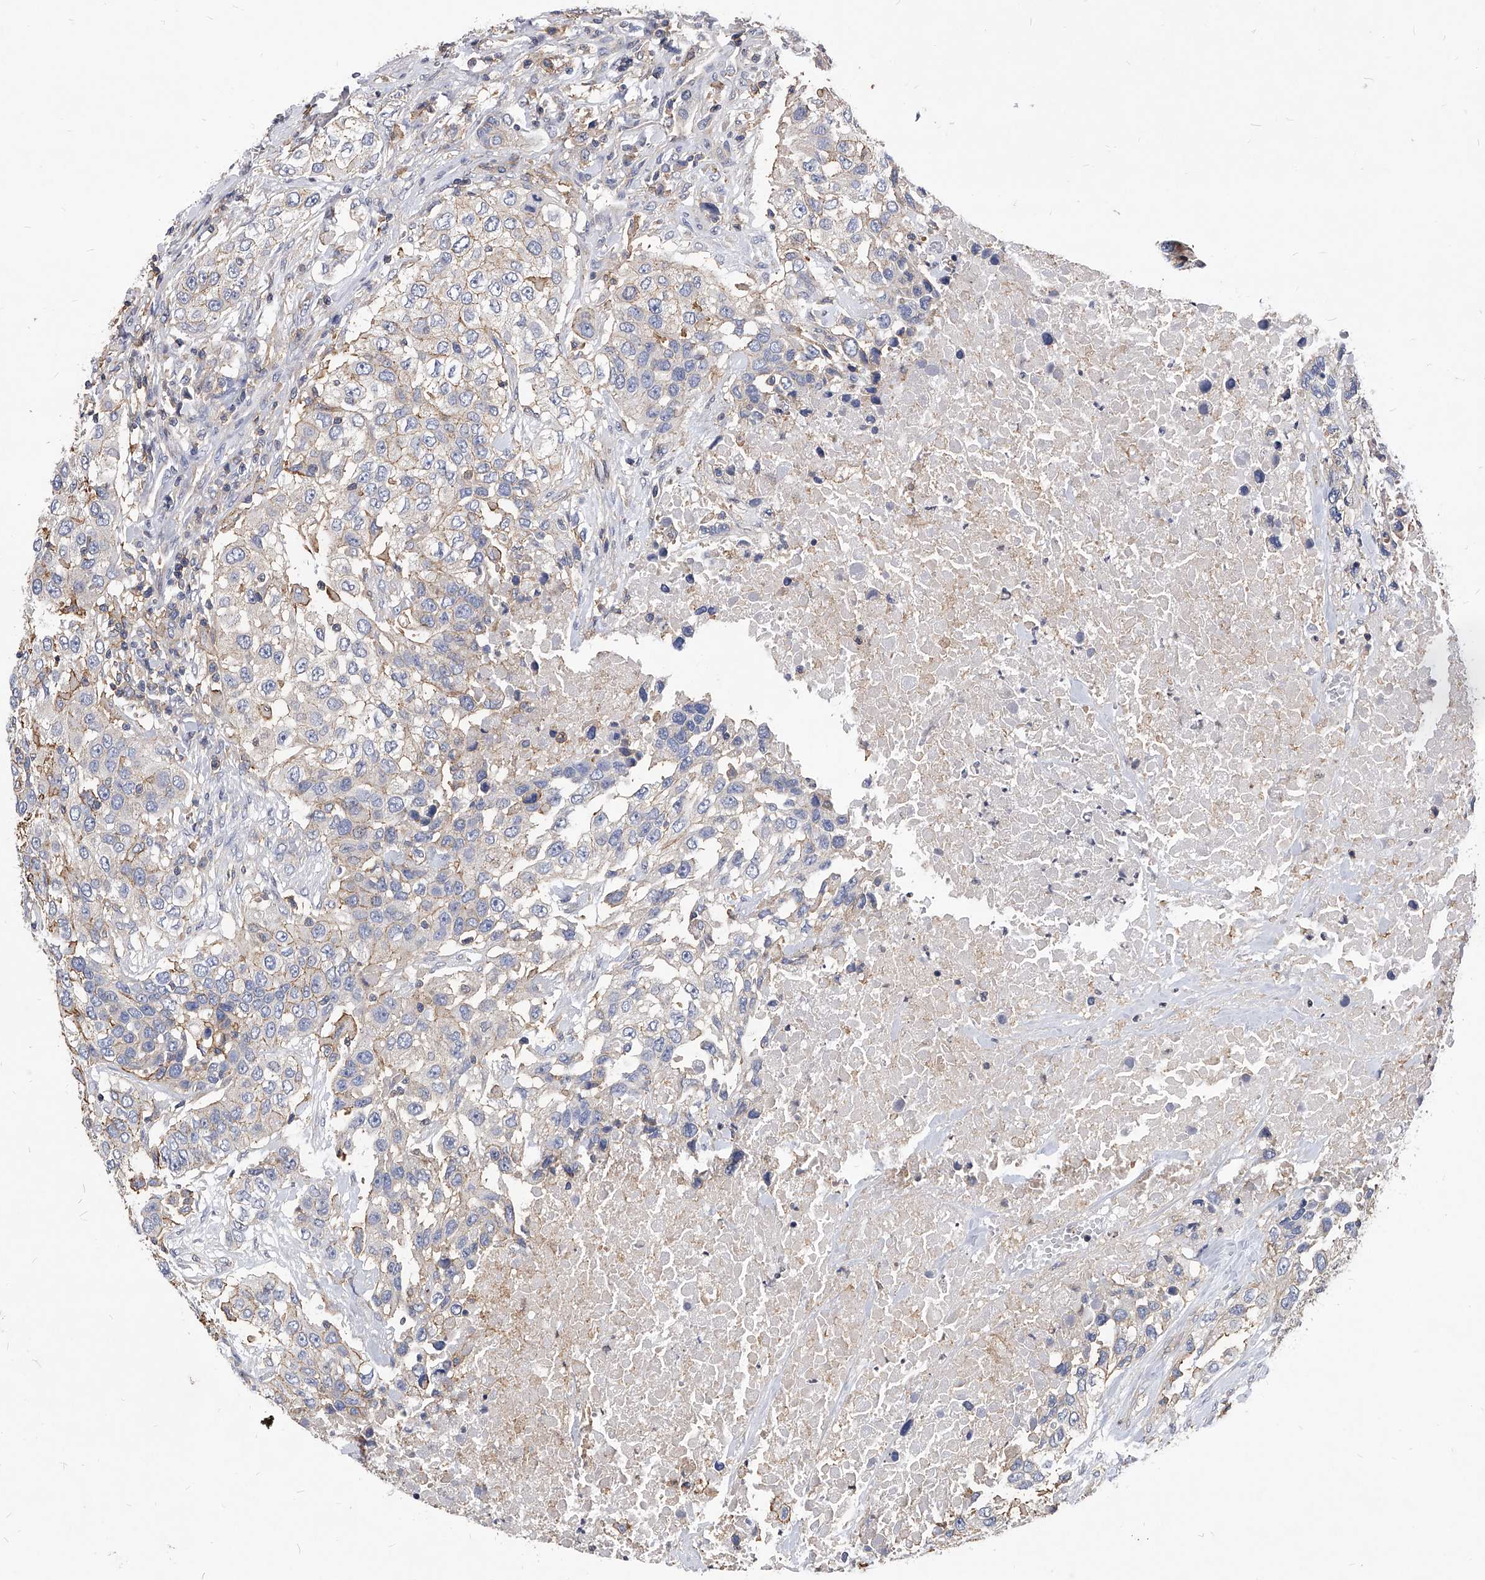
{"staining": {"intensity": "negative", "quantity": "none", "location": "none"}, "tissue": "urothelial cancer", "cell_type": "Tumor cells", "image_type": "cancer", "snomed": [{"axis": "morphology", "description": "Urothelial carcinoma, High grade"}, {"axis": "topography", "description": "Urinary bladder"}], "caption": "Immunohistochemical staining of human urothelial cancer reveals no significant expression in tumor cells. (DAB (3,3'-diaminobenzidine) IHC visualized using brightfield microscopy, high magnification).", "gene": "ATG5", "patient": {"sex": "female", "age": 80}}